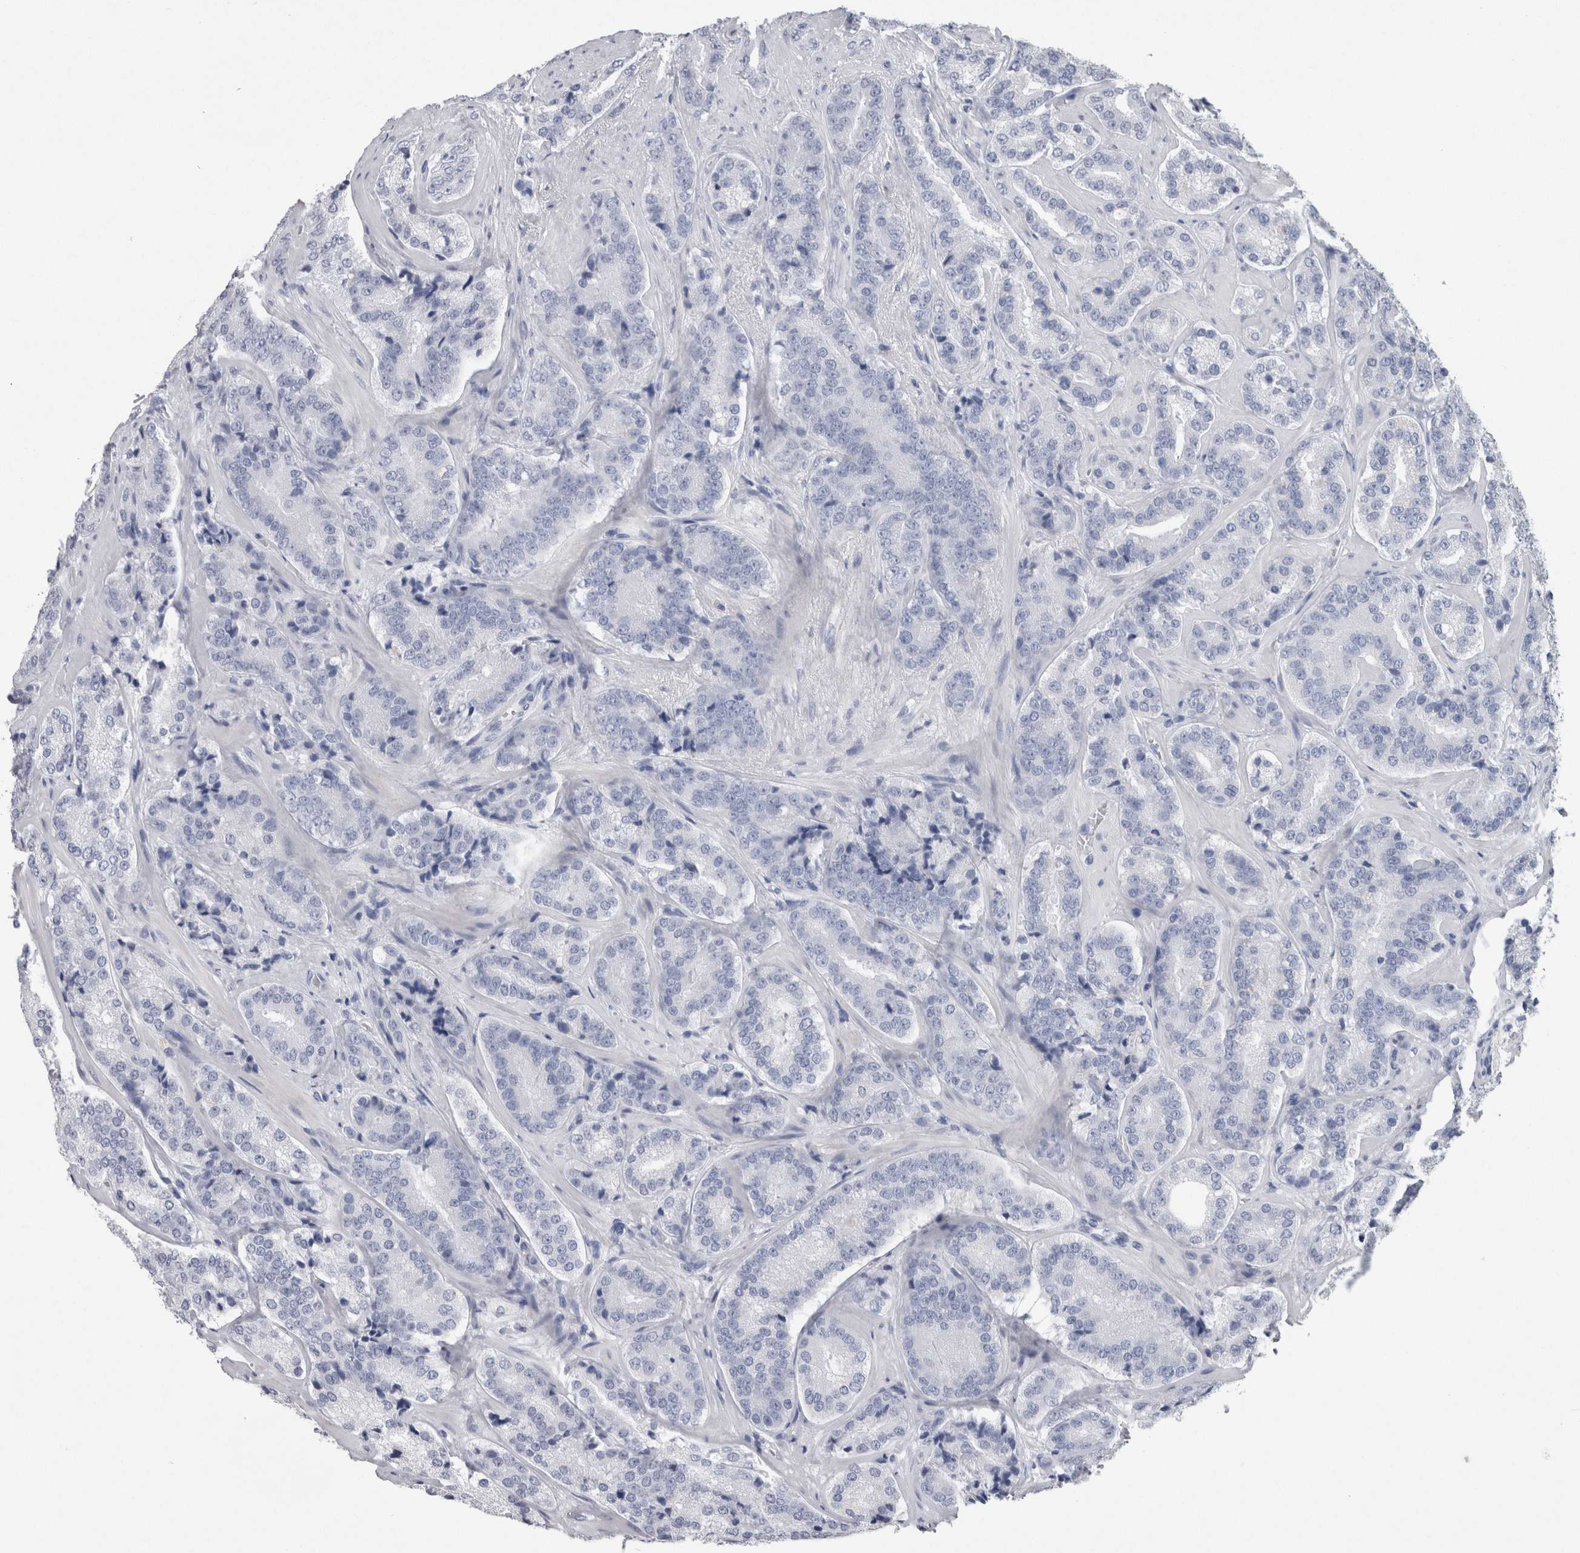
{"staining": {"intensity": "negative", "quantity": "none", "location": "none"}, "tissue": "prostate cancer", "cell_type": "Tumor cells", "image_type": "cancer", "snomed": [{"axis": "morphology", "description": "Adenocarcinoma, High grade"}, {"axis": "topography", "description": "Prostate"}], "caption": "Immunohistochemistry photomicrograph of prostate cancer stained for a protein (brown), which shows no expression in tumor cells.", "gene": "CA8", "patient": {"sex": "male", "age": 60}}